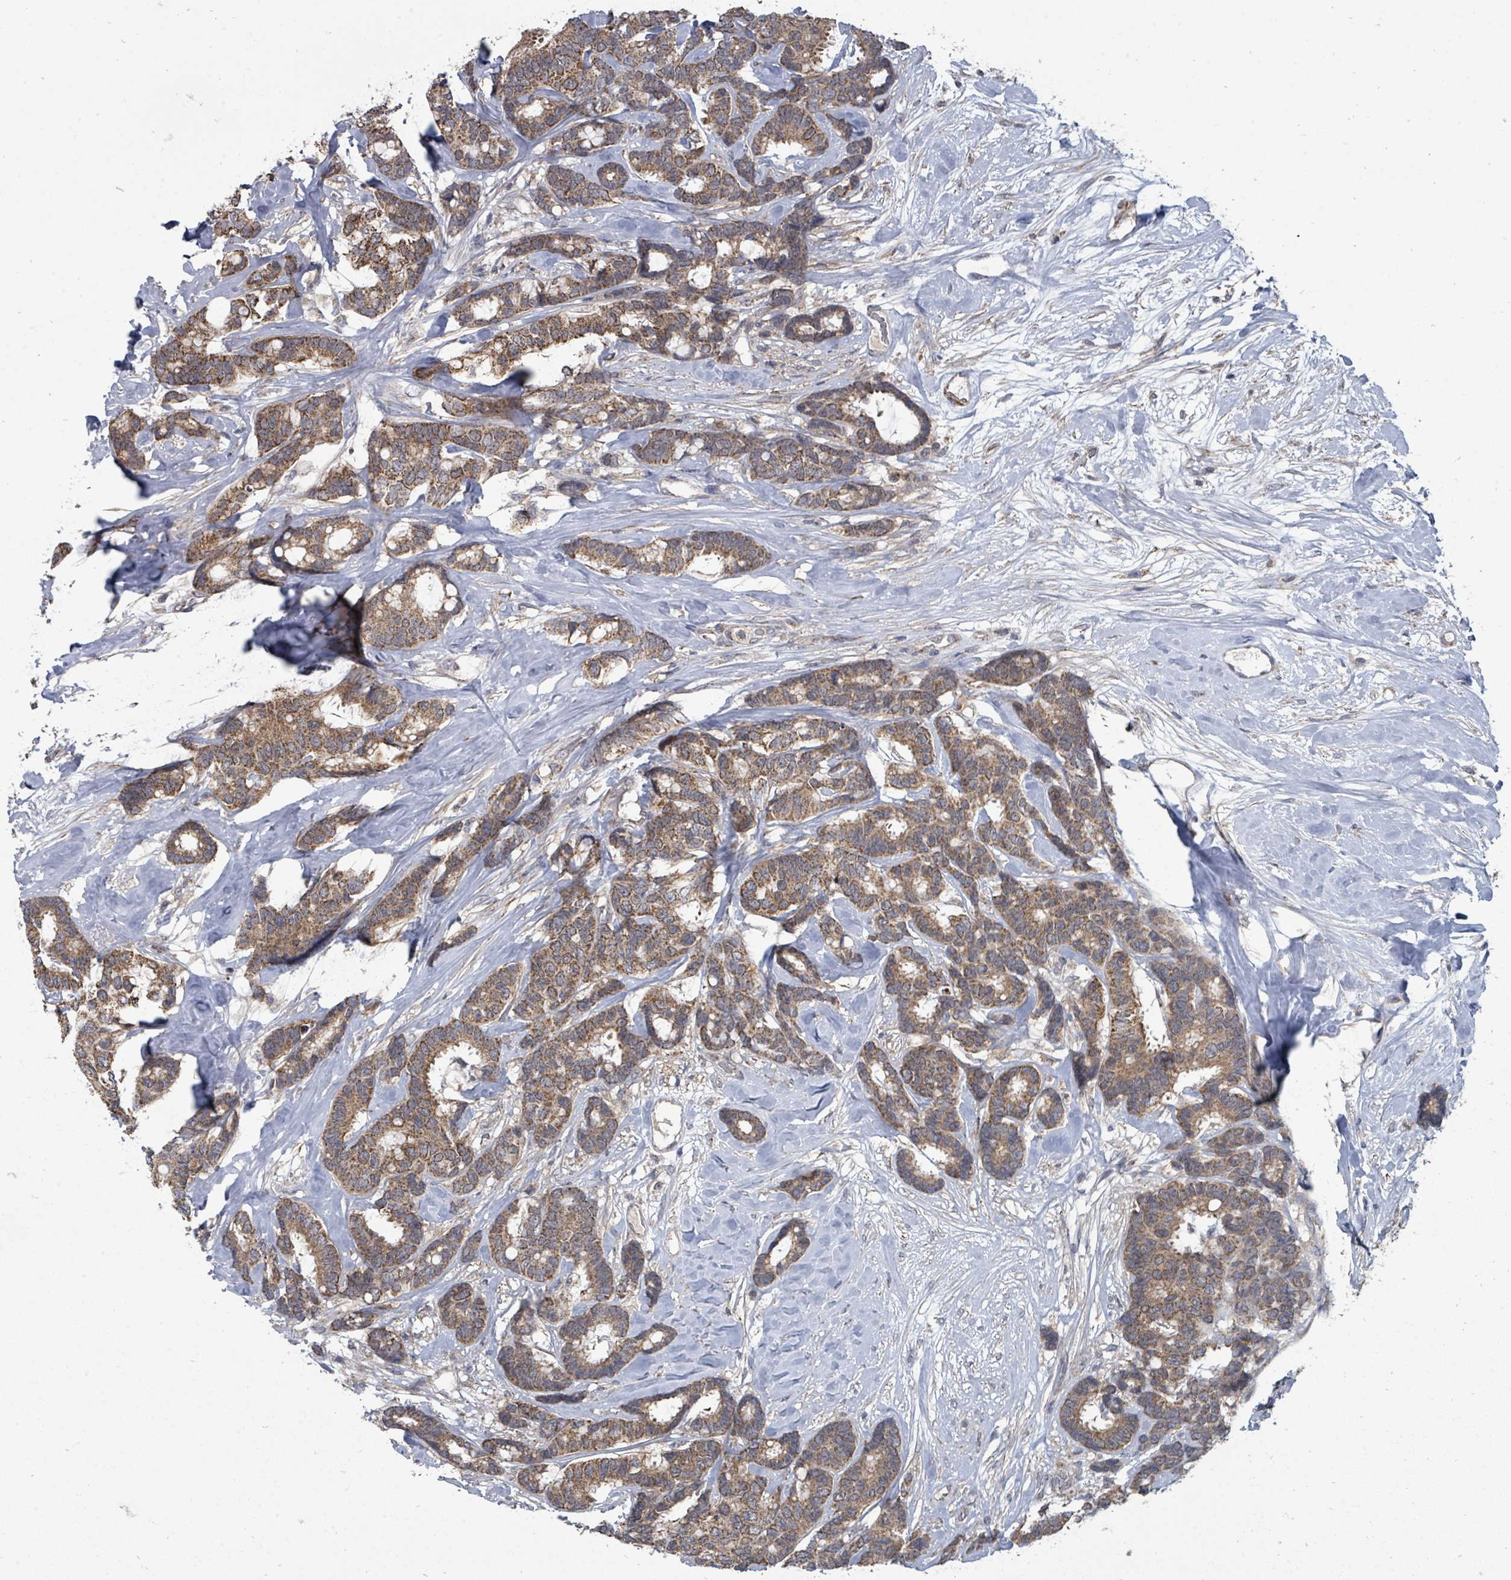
{"staining": {"intensity": "moderate", "quantity": ">75%", "location": "cytoplasmic/membranous"}, "tissue": "breast cancer", "cell_type": "Tumor cells", "image_type": "cancer", "snomed": [{"axis": "morphology", "description": "Duct carcinoma"}, {"axis": "topography", "description": "Breast"}], "caption": "Moderate cytoplasmic/membranous positivity is seen in approximately >75% of tumor cells in breast cancer.", "gene": "MAGOHB", "patient": {"sex": "female", "age": 87}}